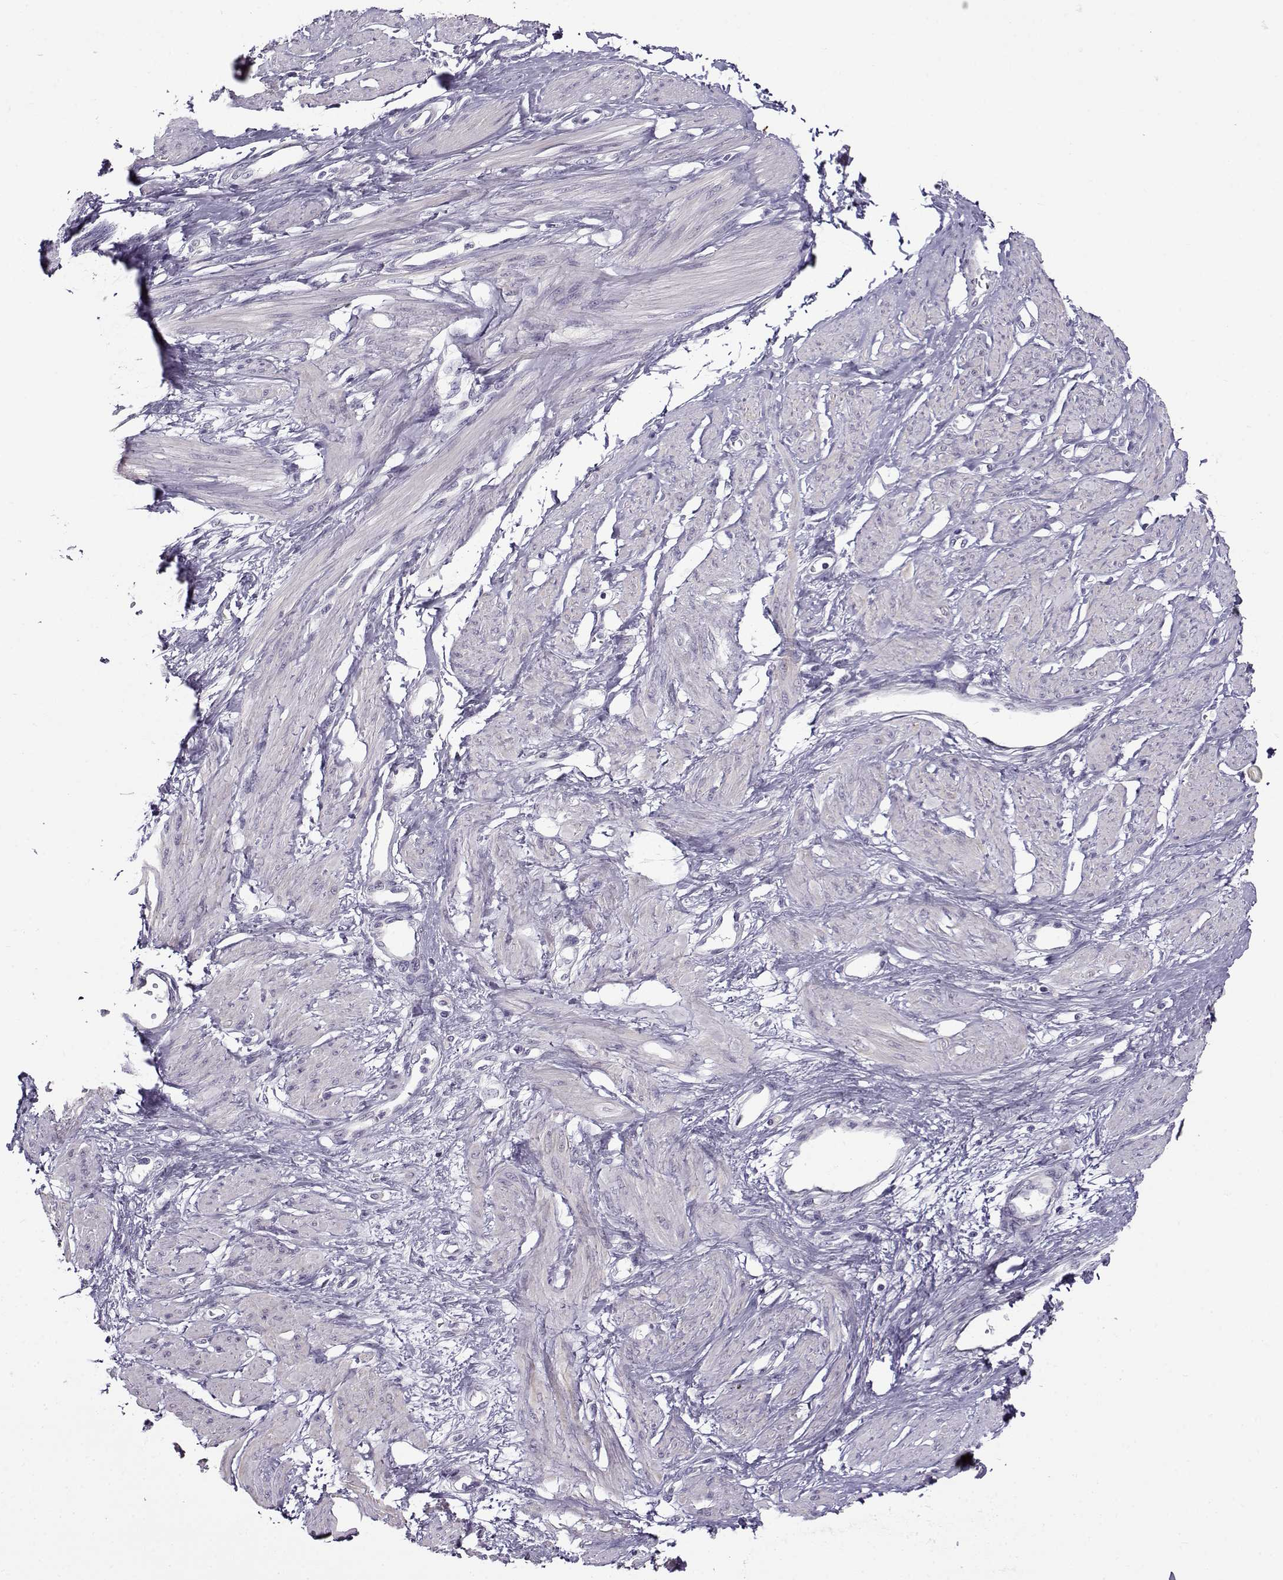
{"staining": {"intensity": "negative", "quantity": "none", "location": "none"}, "tissue": "smooth muscle", "cell_type": "Smooth muscle cells", "image_type": "normal", "snomed": [{"axis": "morphology", "description": "Normal tissue, NOS"}, {"axis": "topography", "description": "Smooth muscle"}, {"axis": "topography", "description": "Uterus"}], "caption": "Smooth muscle stained for a protein using immunohistochemistry shows no positivity smooth muscle cells.", "gene": "TEX55", "patient": {"sex": "female", "age": 39}}